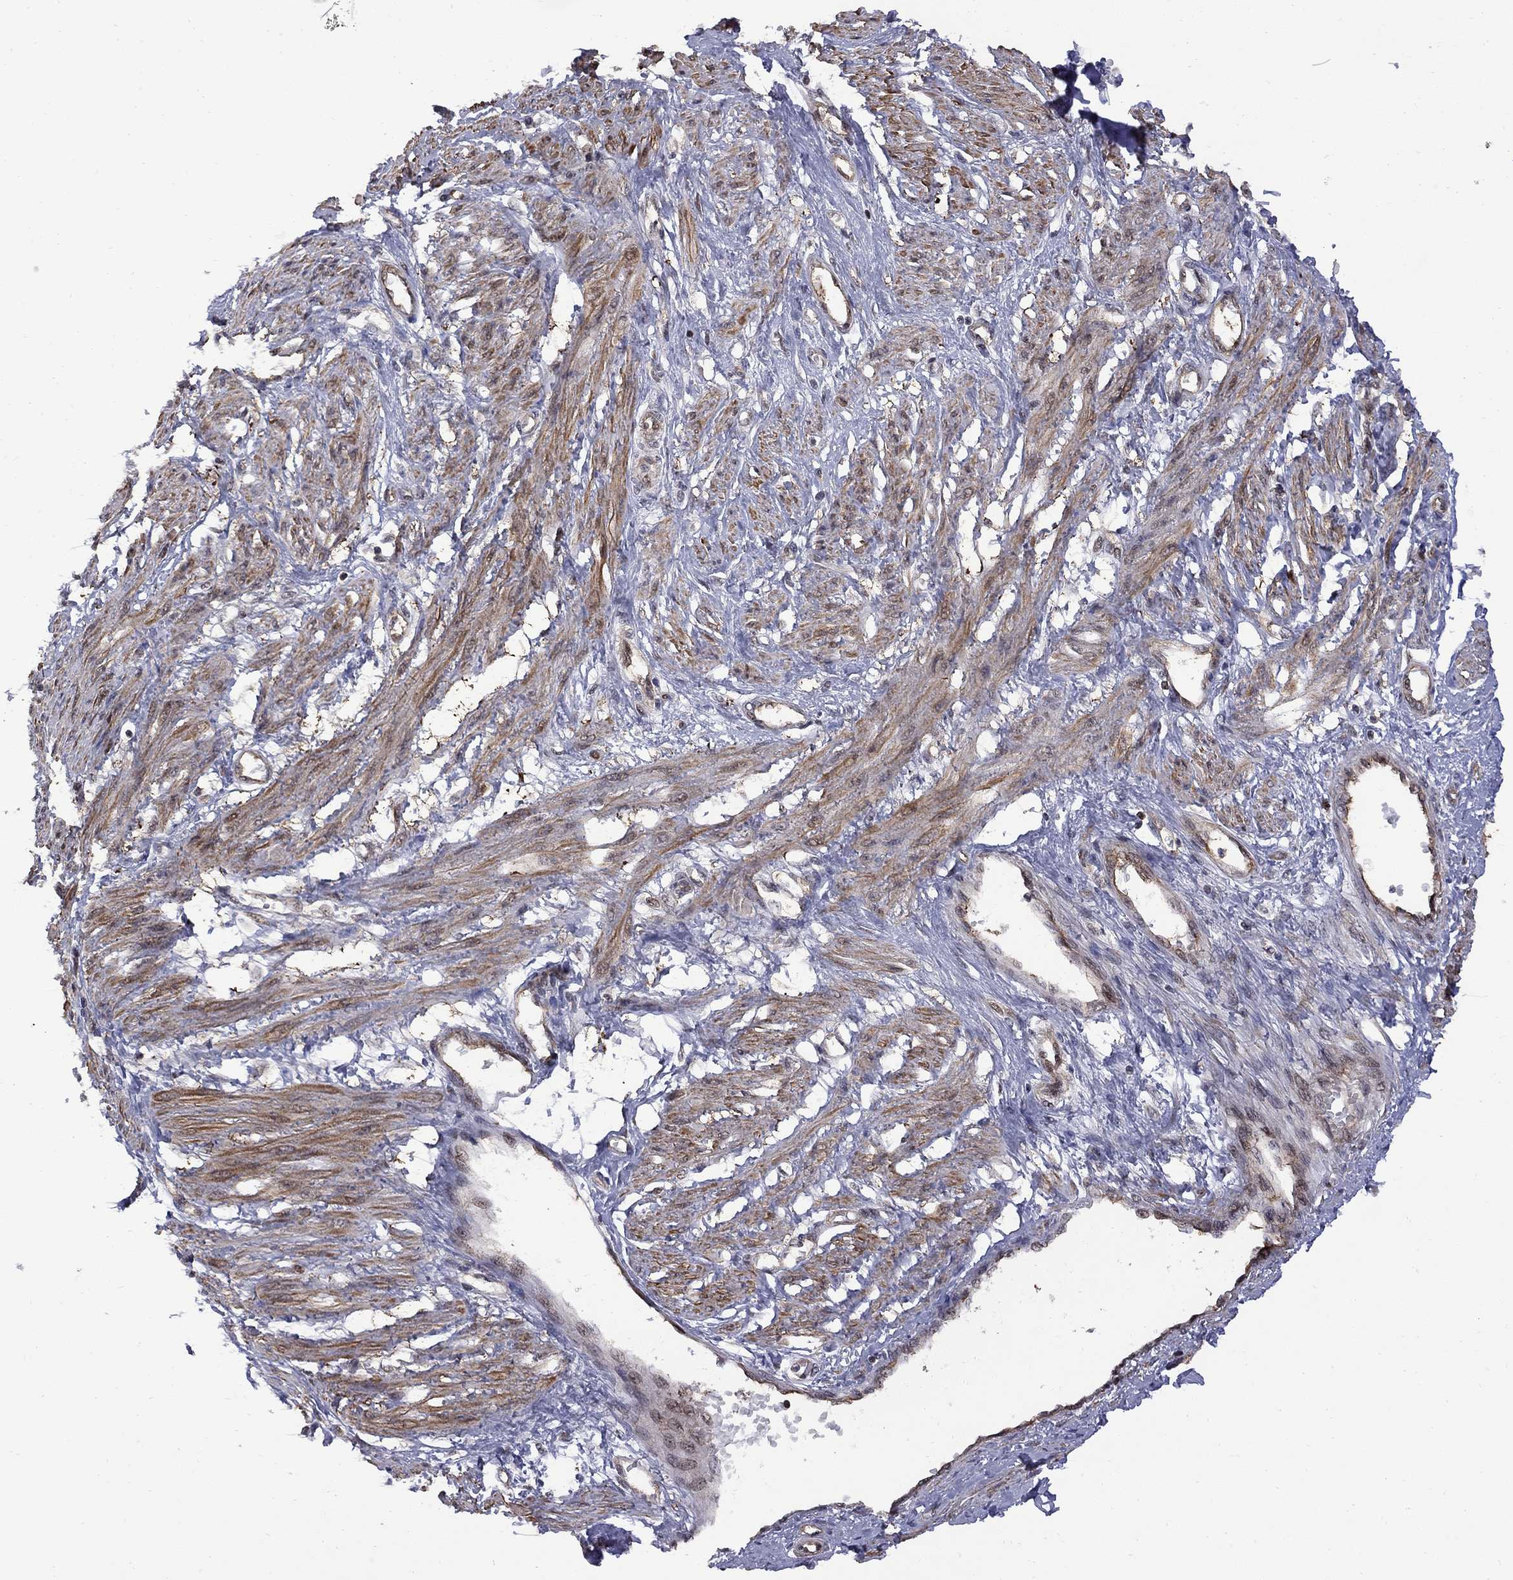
{"staining": {"intensity": "moderate", "quantity": "25%-75%", "location": "cytoplasmic/membranous"}, "tissue": "smooth muscle", "cell_type": "Smooth muscle cells", "image_type": "normal", "snomed": [{"axis": "morphology", "description": "Normal tissue, NOS"}, {"axis": "topography", "description": "Smooth muscle"}, {"axis": "topography", "description": "Uterus"}], "caption": "Protein analysis of benign smooth muscle exhibits moderate cytoplasmic/membranous expression in about 25%-75% of smooth muscle cells. (DAB (3,3'-diaminobenzidine) = brown stain, brightfield microscopy at high magnification).", "gene": "BRF1", "patient": {"sex": "female", "age": 39}}